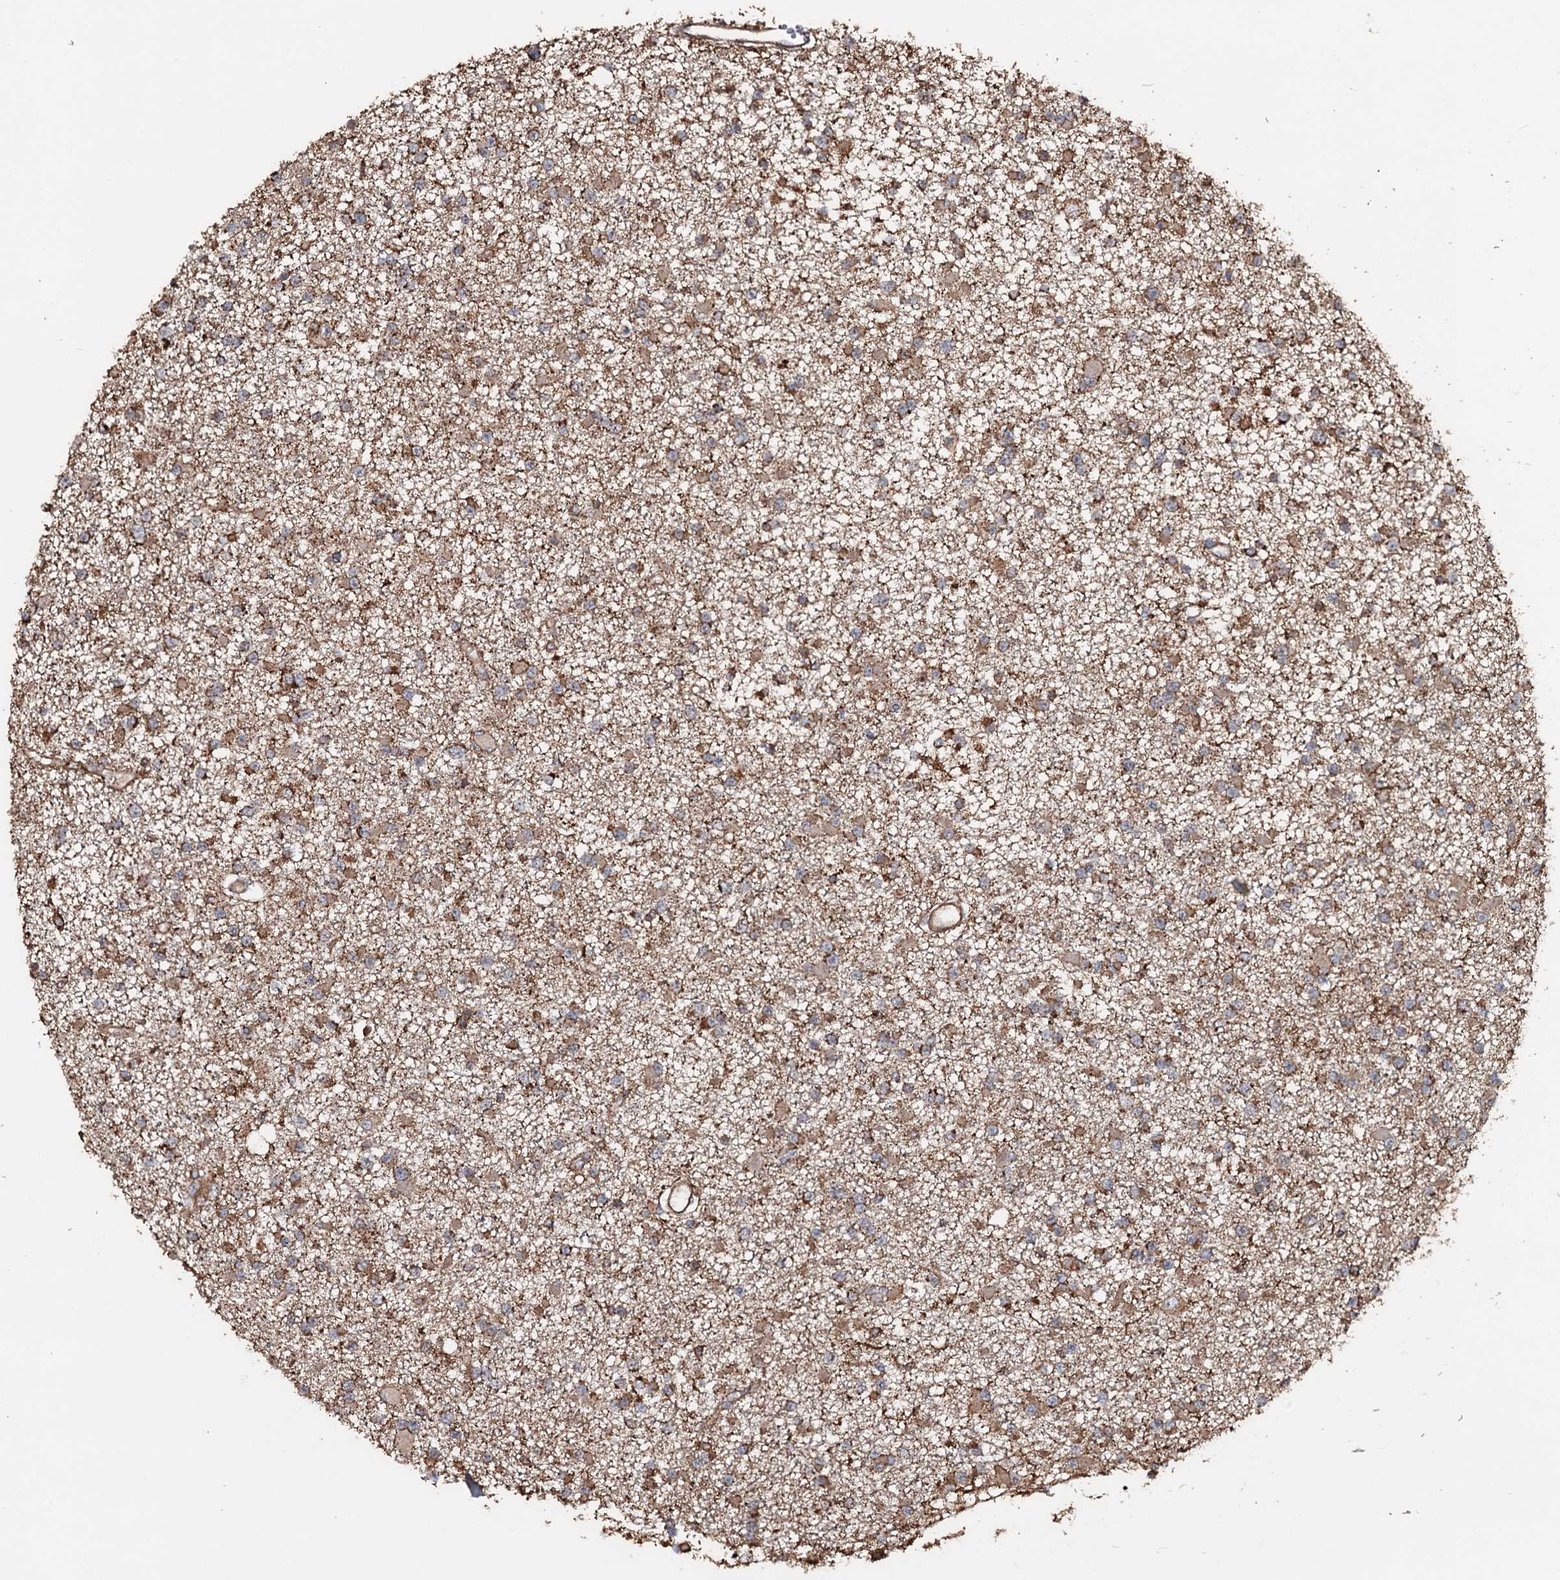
{"staining": {"intensity": "moderate", "quantity": "25%-75%", "location": "cytoplasmic/membranous"}, "tissue": "glioma", "cell_type": "Tumor cells", "image_type": "cancer", "snomed": [{"axis": "morphology", "description": "Glioma, malignant, Low grade"}, {"axis": "topography", "description": "Brain"}], "caption": "An image of malignant low-grade glioma stained for a protein shows moderate cytoplasmic/membranous brown staining in tumor cells.", "gene": "VWA8", "patient": {"sex": "female", "age": 22}}